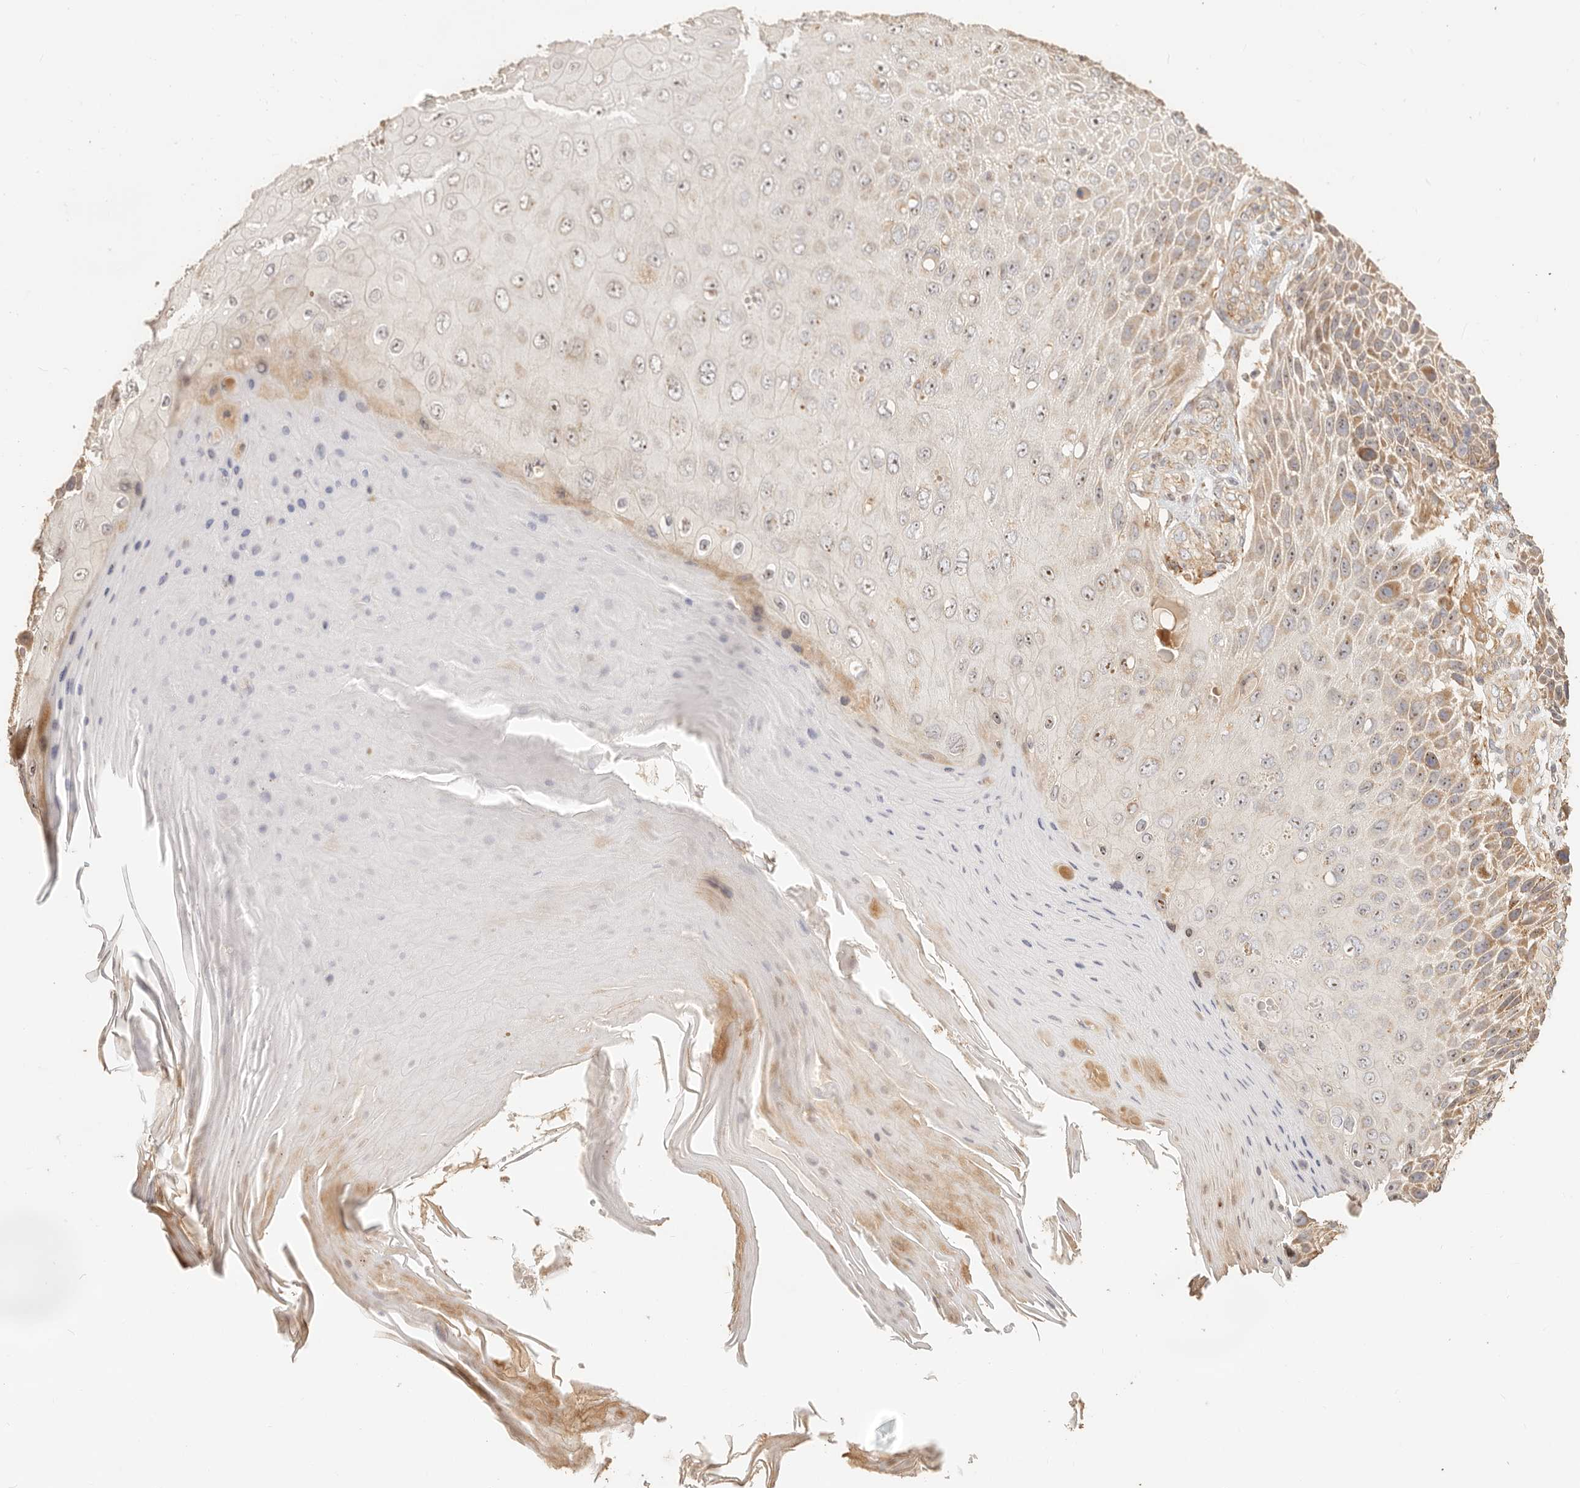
{"staining": {"intensity": "moderate", "quantity": "25%-75%", "location": "cytoplasmic/membranous,nuclear"}, "tissue": "skin cancer", "cell_type": "Tumor cells", "image_type": "cancer", "snomed": [{"axis": "morphology", "description": "Squamous cell carcinoma, NOS"}, {"axis": "topography", "description": "Skin"}], "caption": "Immunohistochemistry (IHC) image of skin squamous cell carcinoma stained for a protein (brown), which displays medium levels of moderate cytoplasmic/membranous and nuclear staining in approximately 25%-75% of tumor cells.", "gene": "PTPN22", "patient": {"sex": "female", "age": 88}}